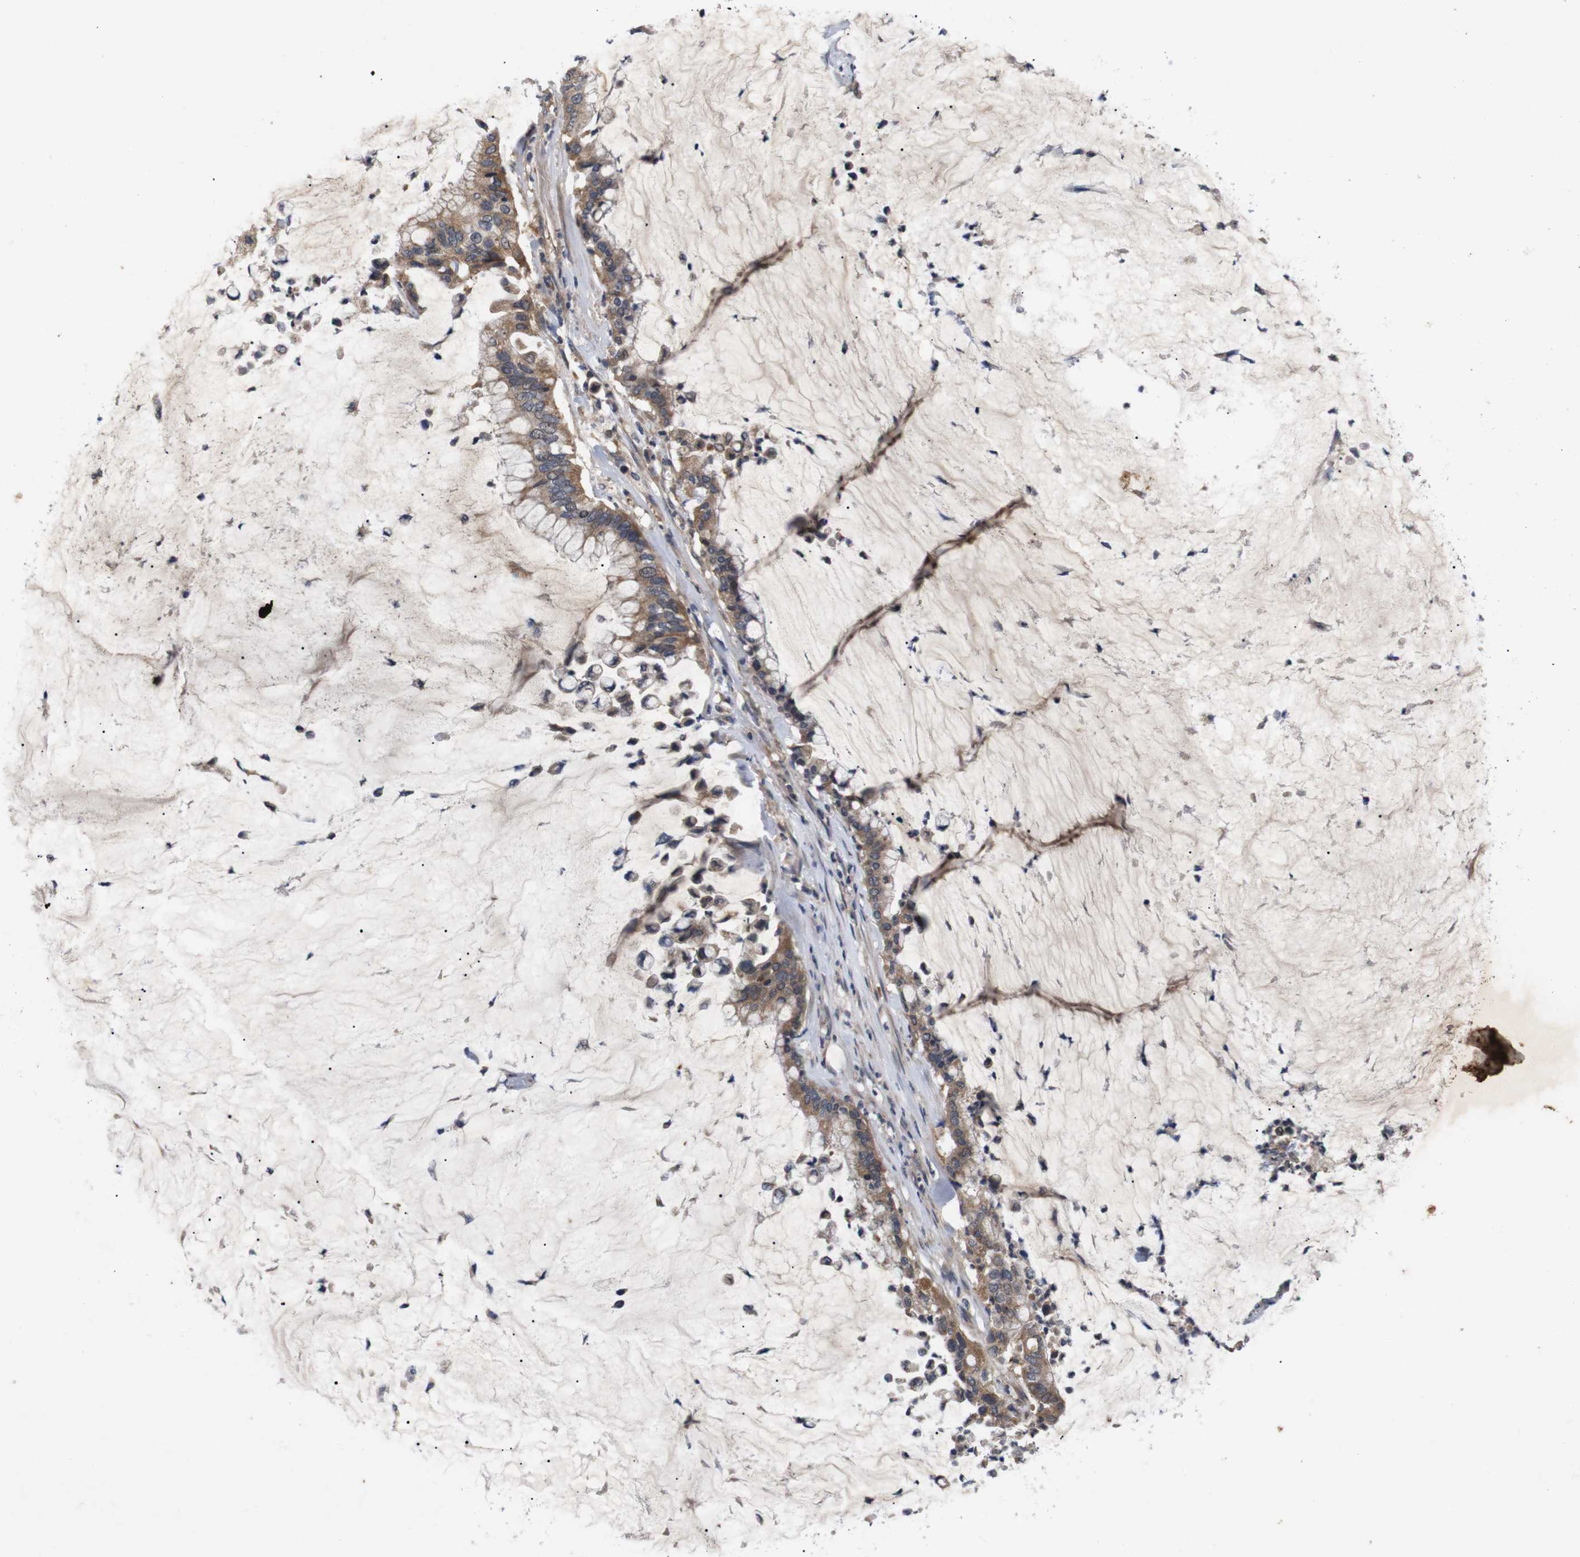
{"staining": {"intensity": "moderate", "quantity": ">75%", "location": "cytoplasmic/membranous"}, "tissue": "pancreatic cancer", "cell_type": "Tumor cells", "image_type": "cancer", "snomed": [{"axis": "morphology", "description": "Adenocarcinoma, NOS"}, {"axis": "topography", "description": "Pancreas"}], "caption": "Immunohistochemistry (IHC) (DAB) staining of human pancreatic adenocarcinoma displays moderate cytoplasmic/membranous protein expression in about >75% of tumor cells.", "gene": "RIPK1", "patient": {"sex": "male", "age": 41}}